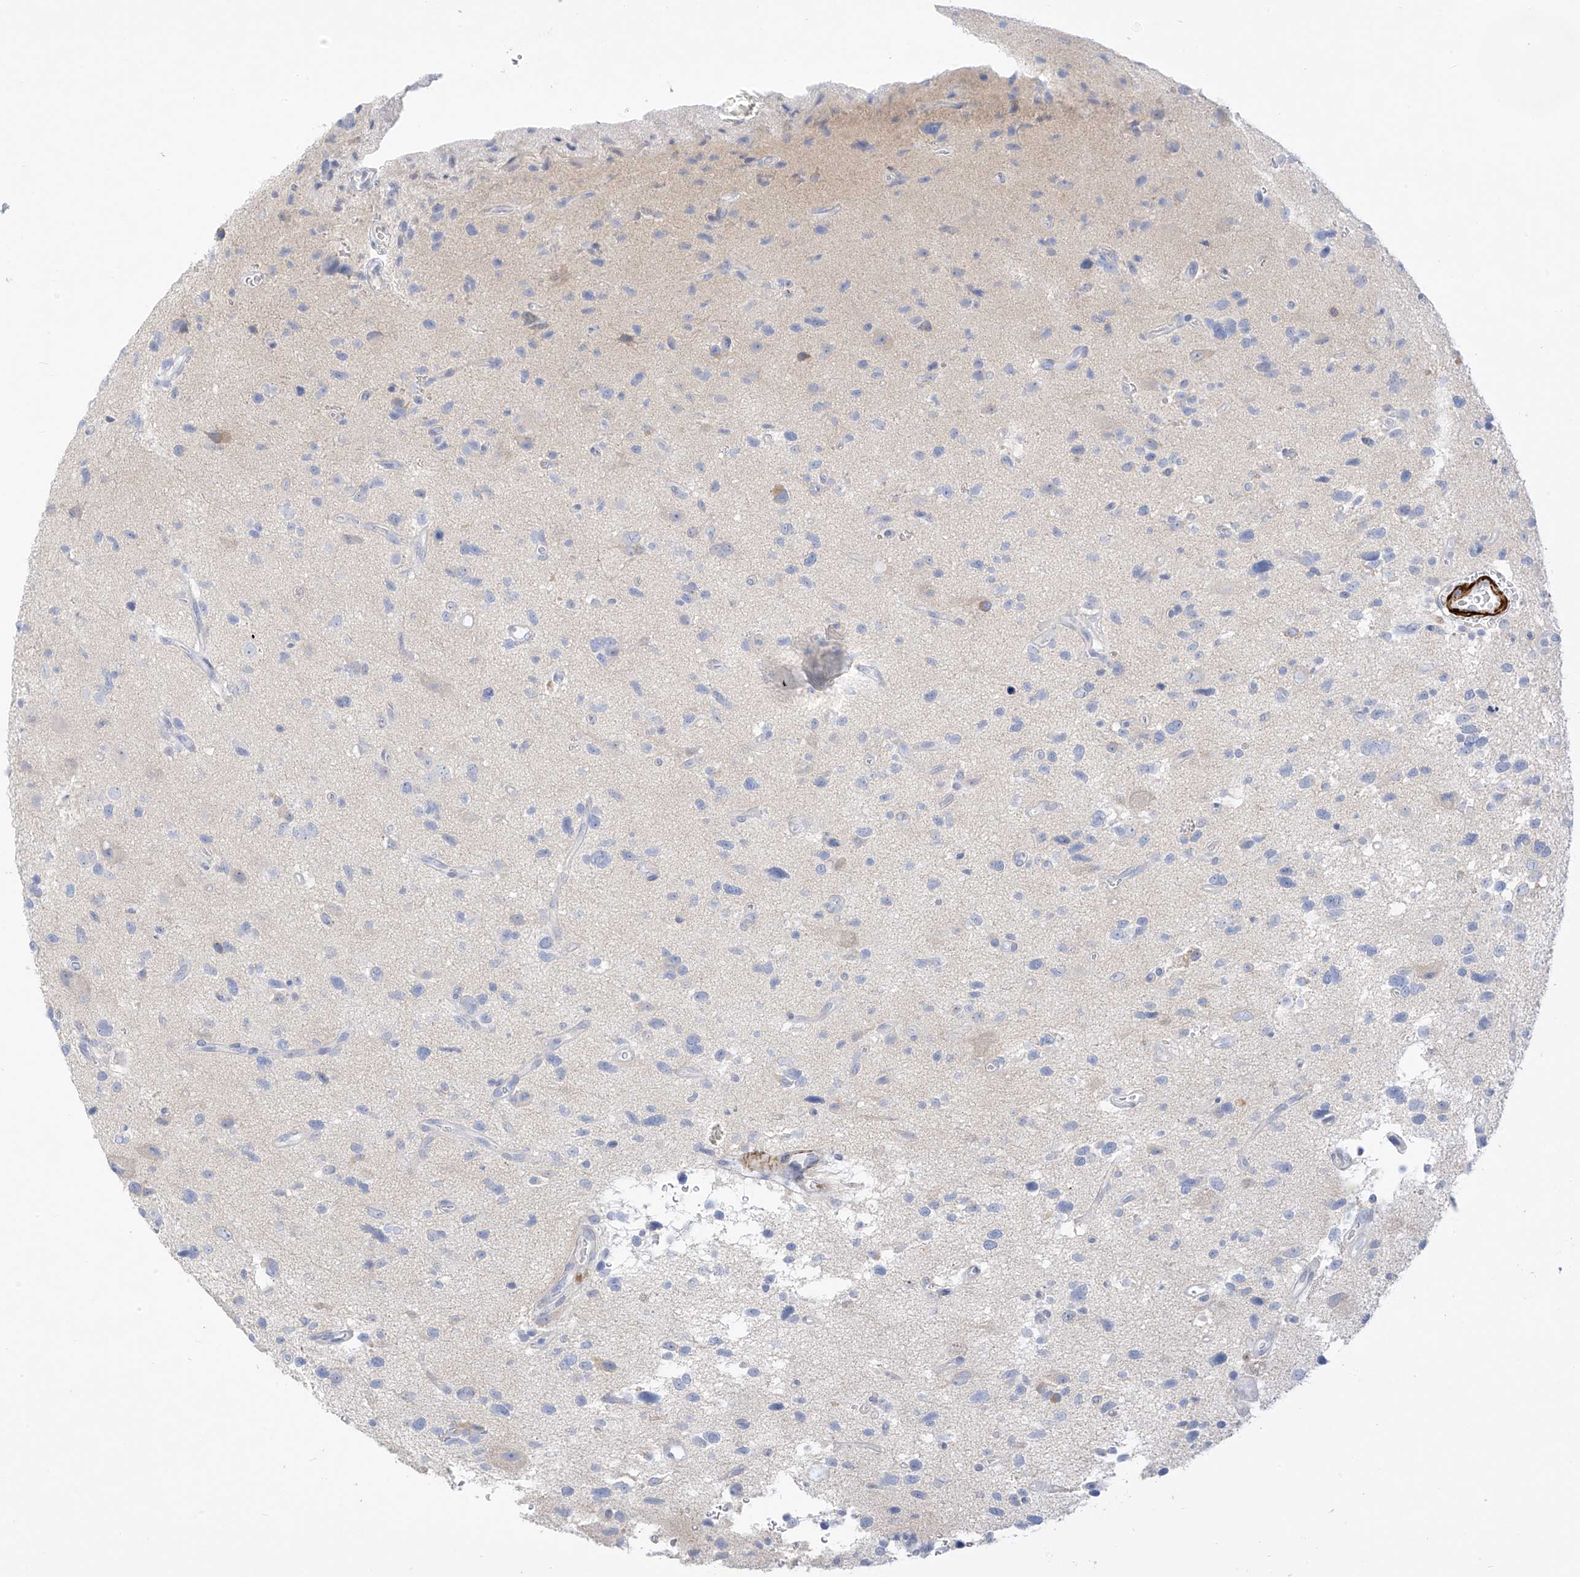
{"staining": {"intensity": "negative", "quantity": "none", "location": "none"}, "tissue": "glioma", "cell_type": "Tumor cells", "image_type": "cancer", "snomed": [{"axis": "morphology", "description": "Glioma, malignant, High grade"}, {"axis": "topography", "description": "Brain"}], "caption": "Immunohistochemical staining of malignant glioma (high-grade) displays no significant positivity in tumor cells. (DAB (3,3'-diaminobenzidine) IHC, high magnification).", "gene": "ST3GAL5", "patient": {"sex": "male", "age": 33}}